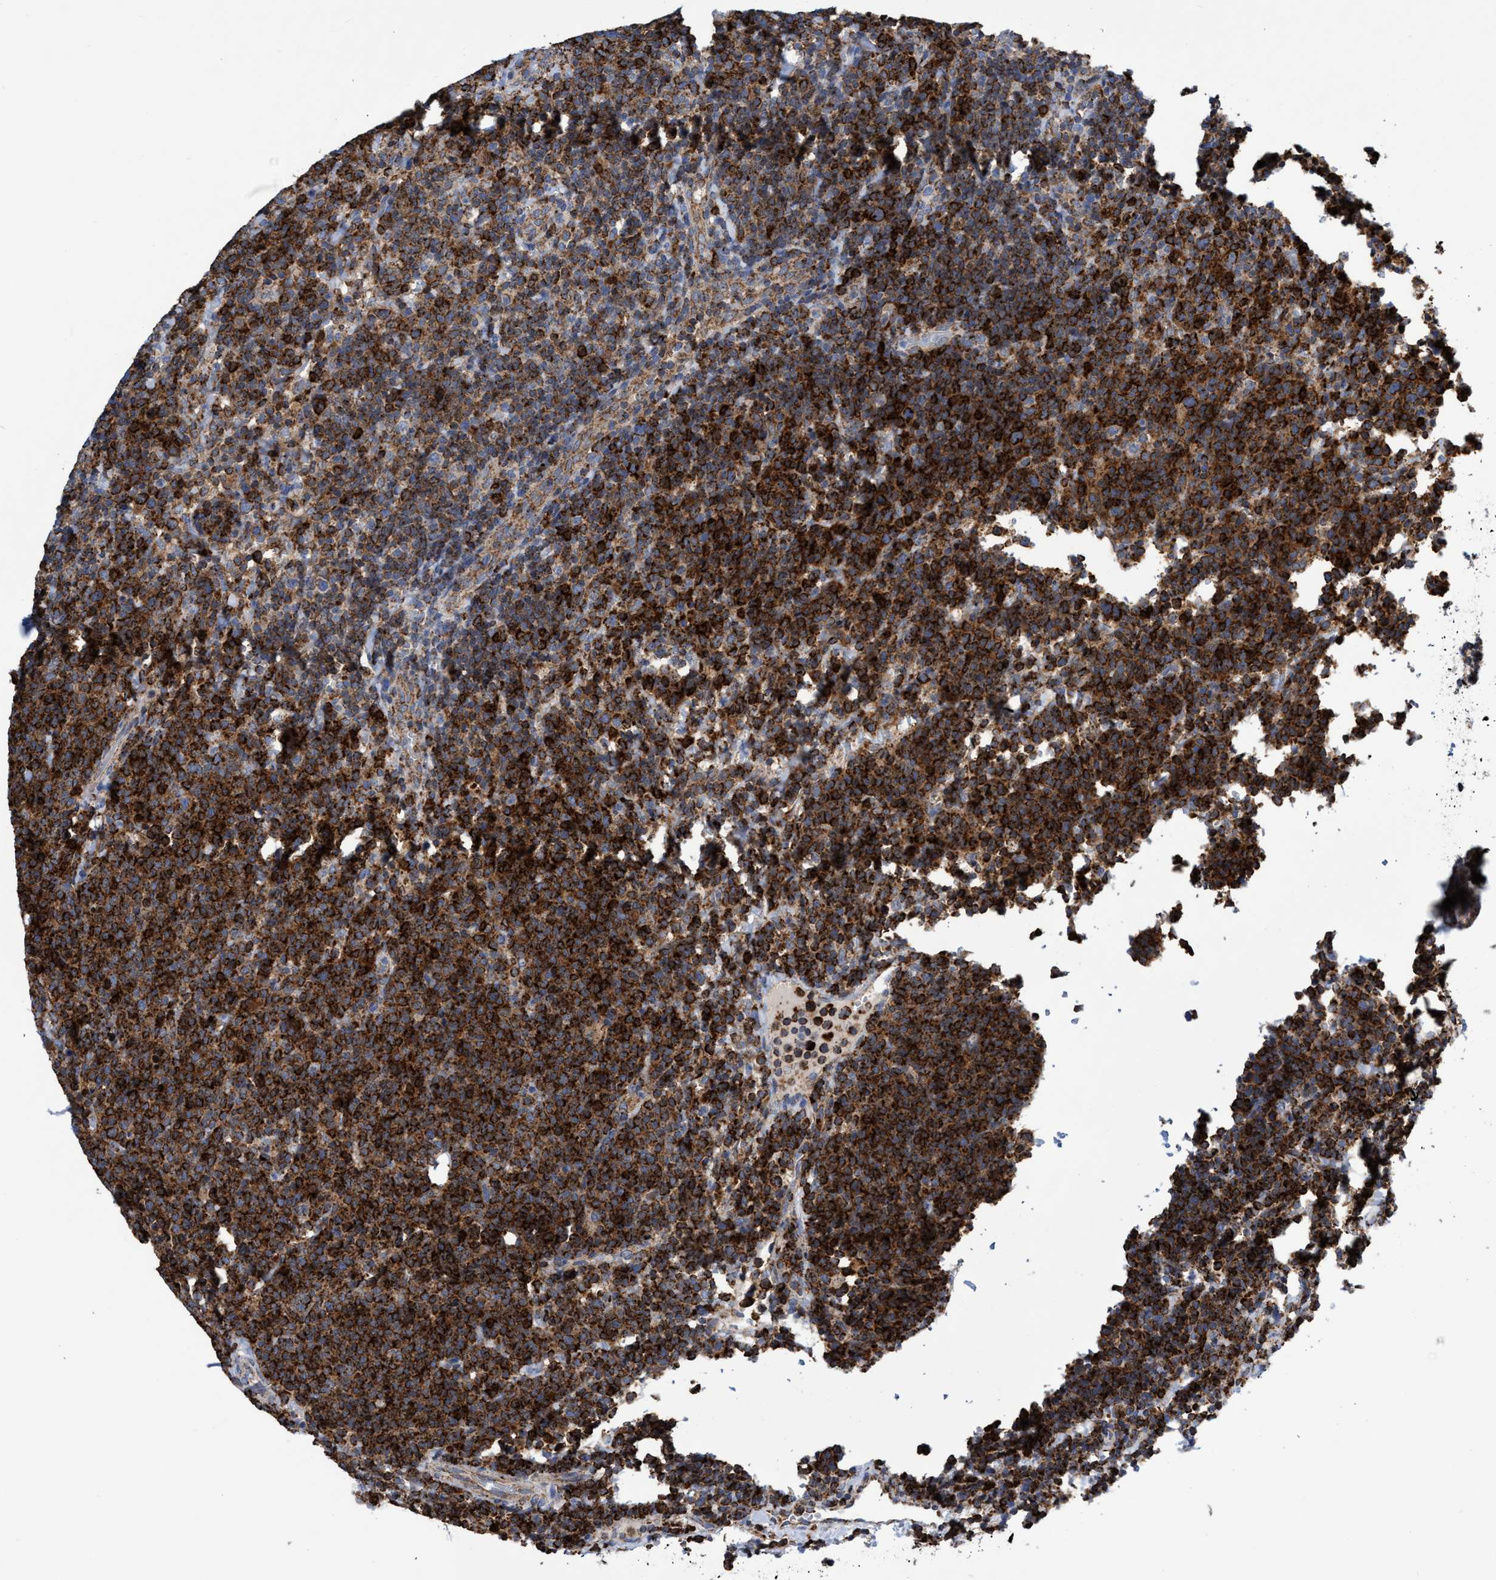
{"staining": {"intensity": "strong", "quantity": ">75%", "location": "cytoplasmic/membranous"}, "tissue": "lymphoma", "cell_type": "Tumor cells", "image_type": "cancer", "snomed": [{"axis": "morphology", "description": "Malignant lymphoma, non-Hodgkin's type, High grade"}, {"axis": "topography", "description": "Lymph node"}], "caption": "Human malignant lymphoma, non-Hodgkin's type (high-grade) stained with a protein marker shows strong staining in tumor cells.", "gene": "CRYZ", "patient": {"sex": "male", "age": 61}}